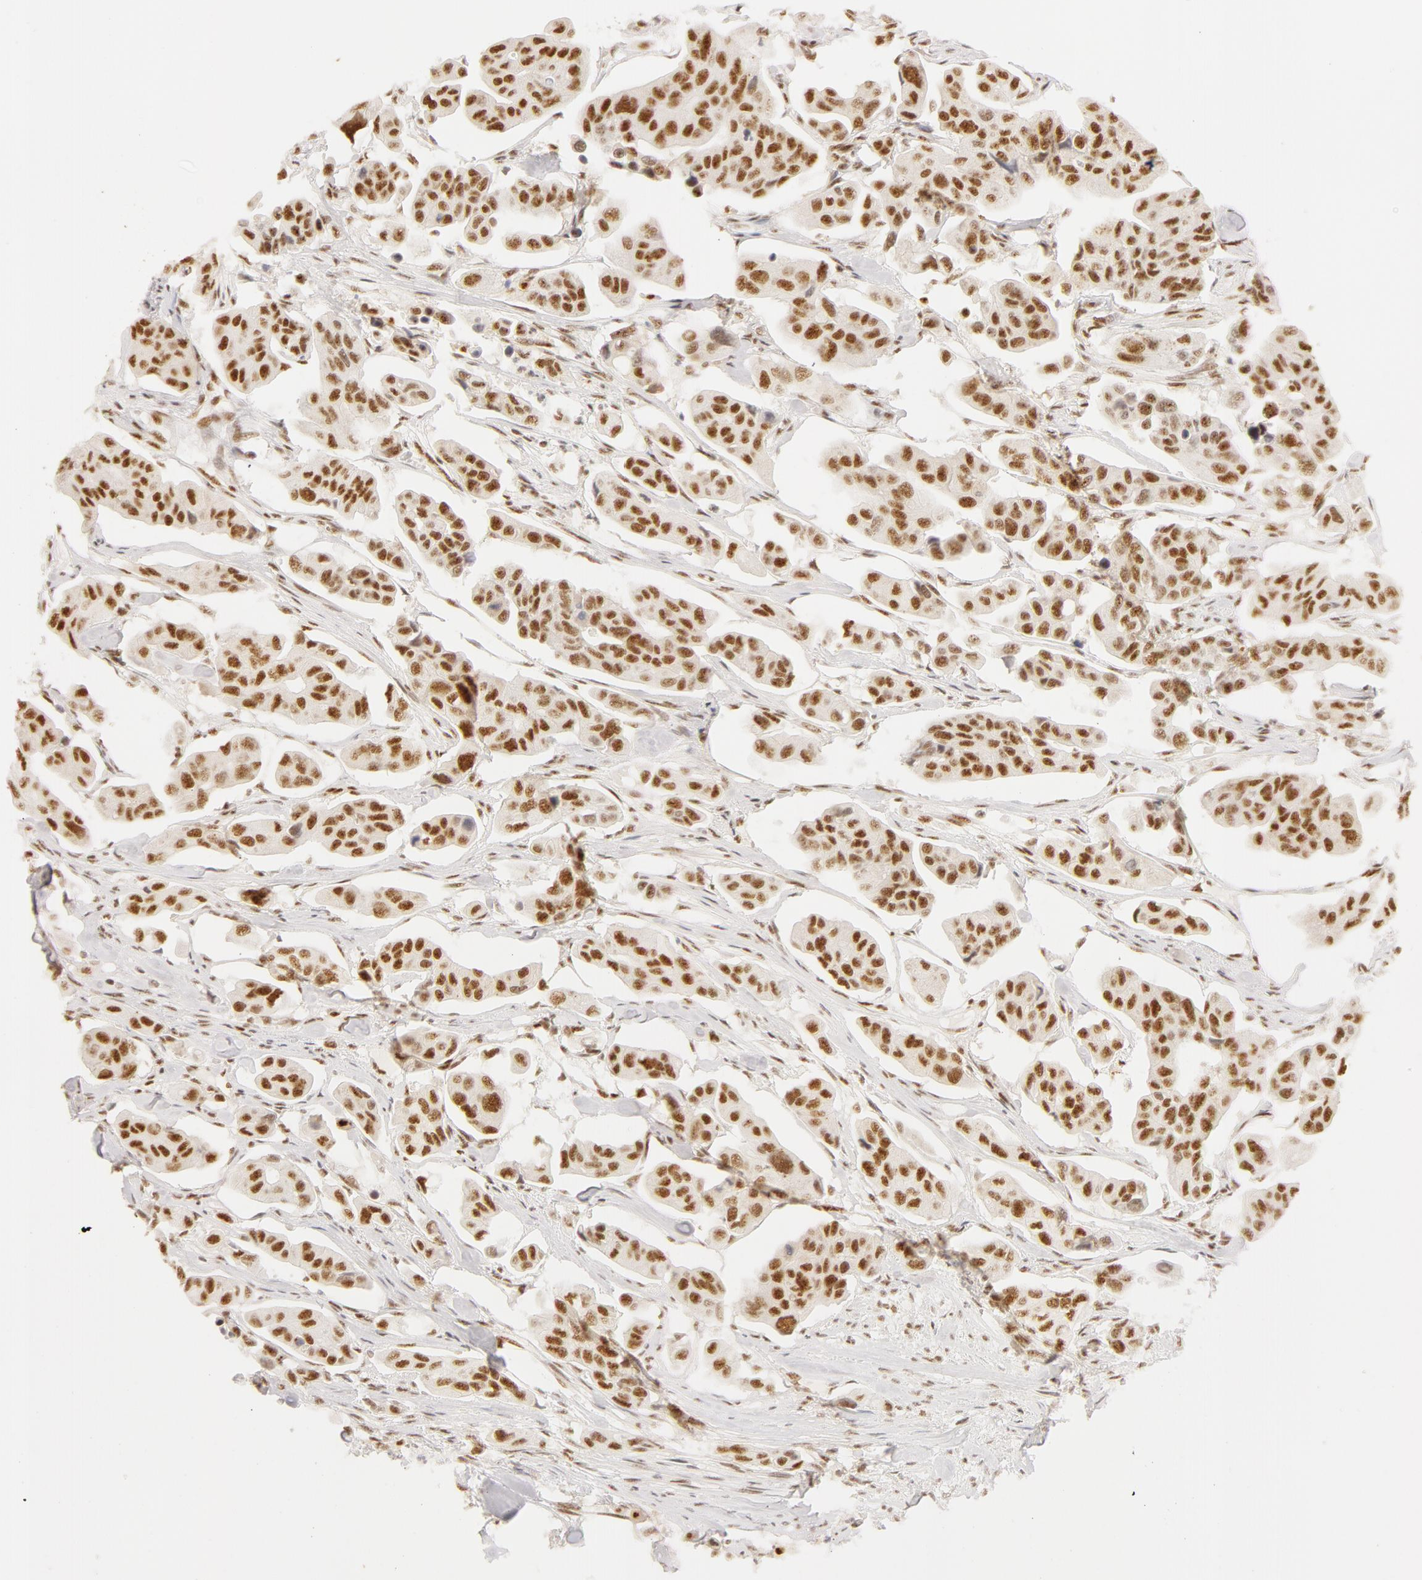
{"staining": {"intensity": "moderate", "quantity": ">75%", "location": "nuclear"}, "tissue": "urothelial cancer", "cell_type": "Tumor cells", "image_type": "cancer", "snomed": [{"axis": "morphology", "description": "Adenocarcinoma, NOS"}, {"axis": "topography", "description": "Urinary bladder"}], "caption": "Protein staining displays moderate nuclear positivity in about >75% of tumor cells in urothelial cancer.", "gene": "RBM39", "patient": {"sex": "male", "age": 61}}